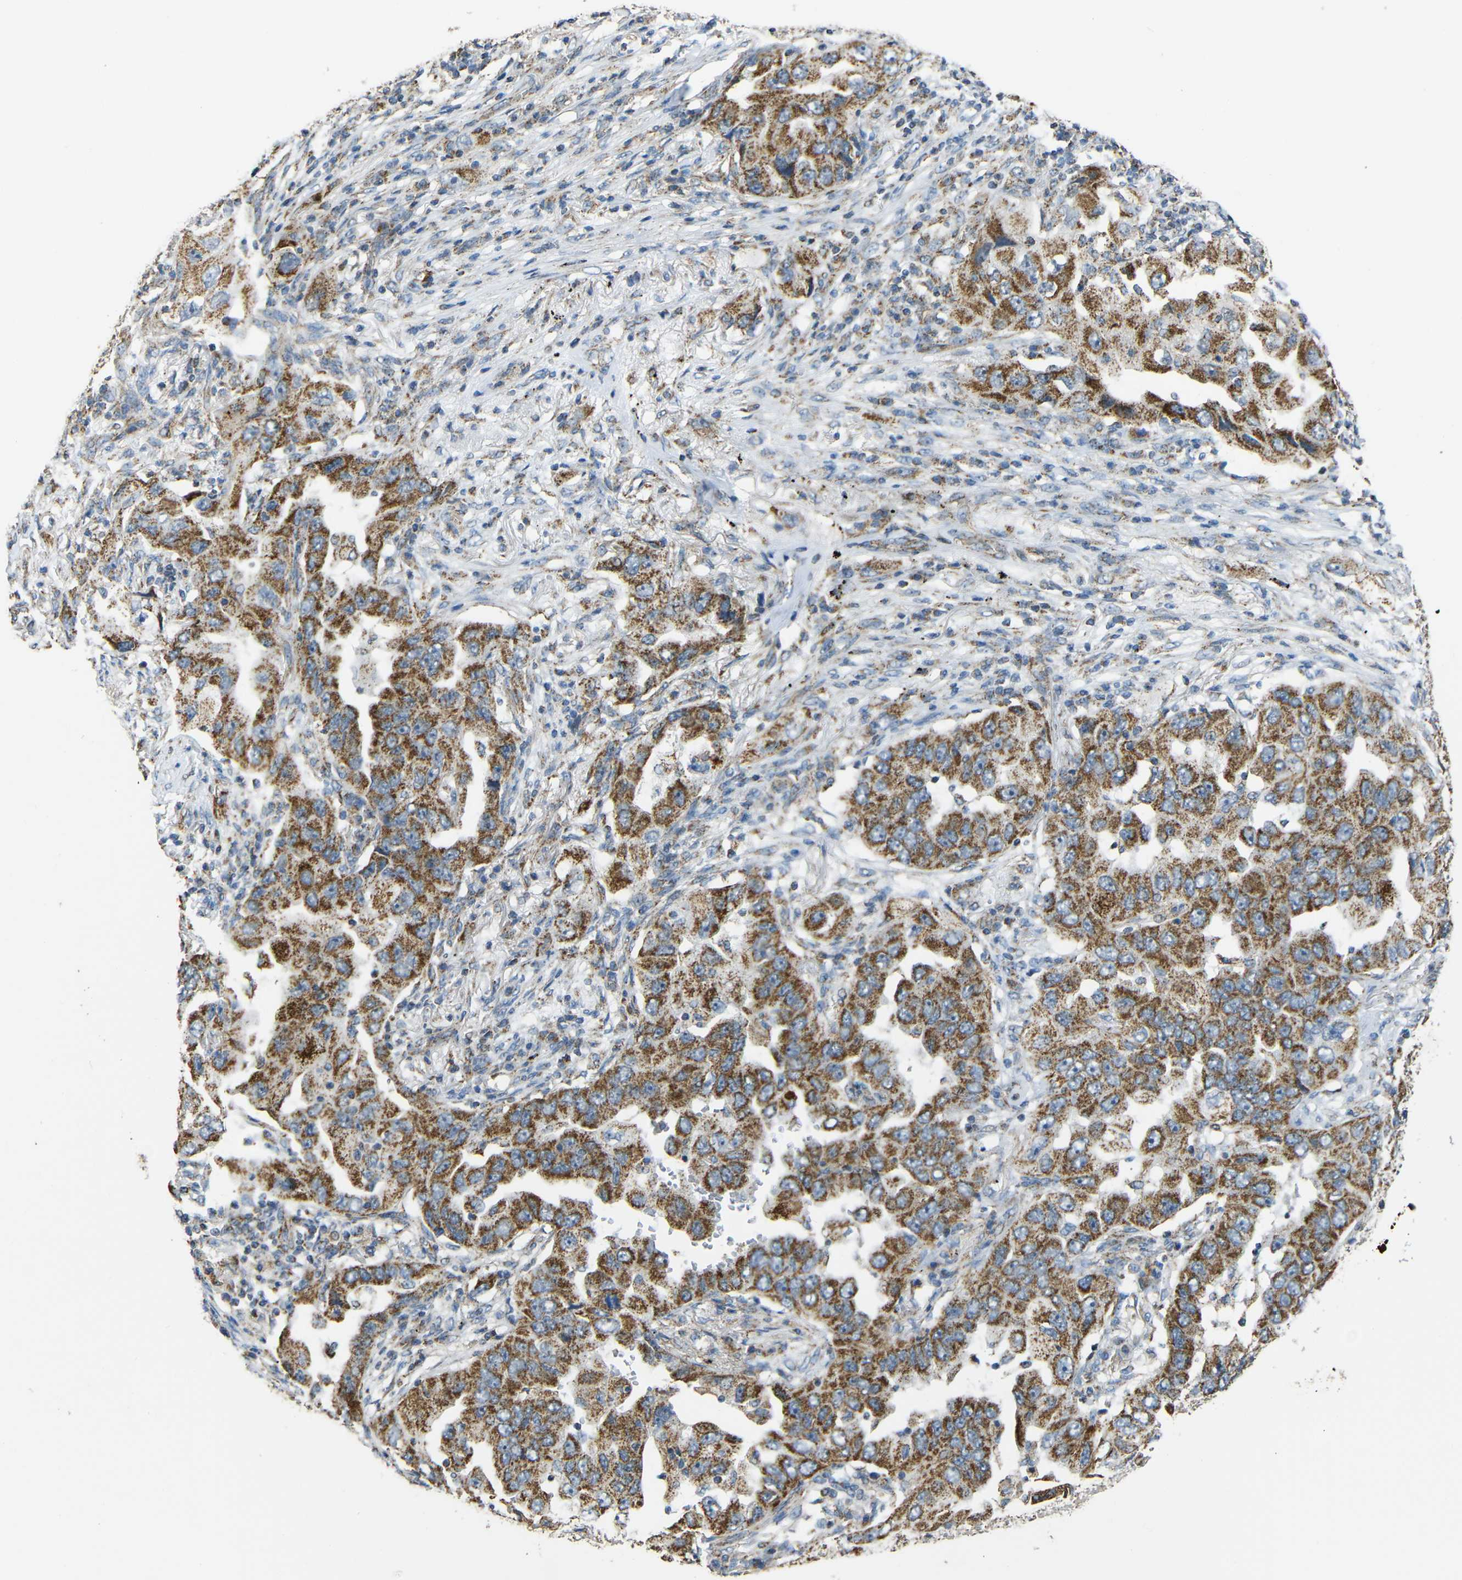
{"staining": {"intensity": "moderate", "quantity": ">75%", "location": "cytoplasmic/membranous"}, "tissue": "lung cancer", "cell_type": "Tumor cells", "image_type": "cancer", "snomed": [{"axis": "morphology", "description": "Adenocarcinoma, NOS"}, {"axis": "topography", "description": "Lung"}], "caption": "Lung cancer stained for a protein (brown) shows moderate cytoplasmic/membranous positive staining in approximately >75% of tumor cells.", "gene": "NR3C2", "patient": {"sex": "female", "age": 65}}